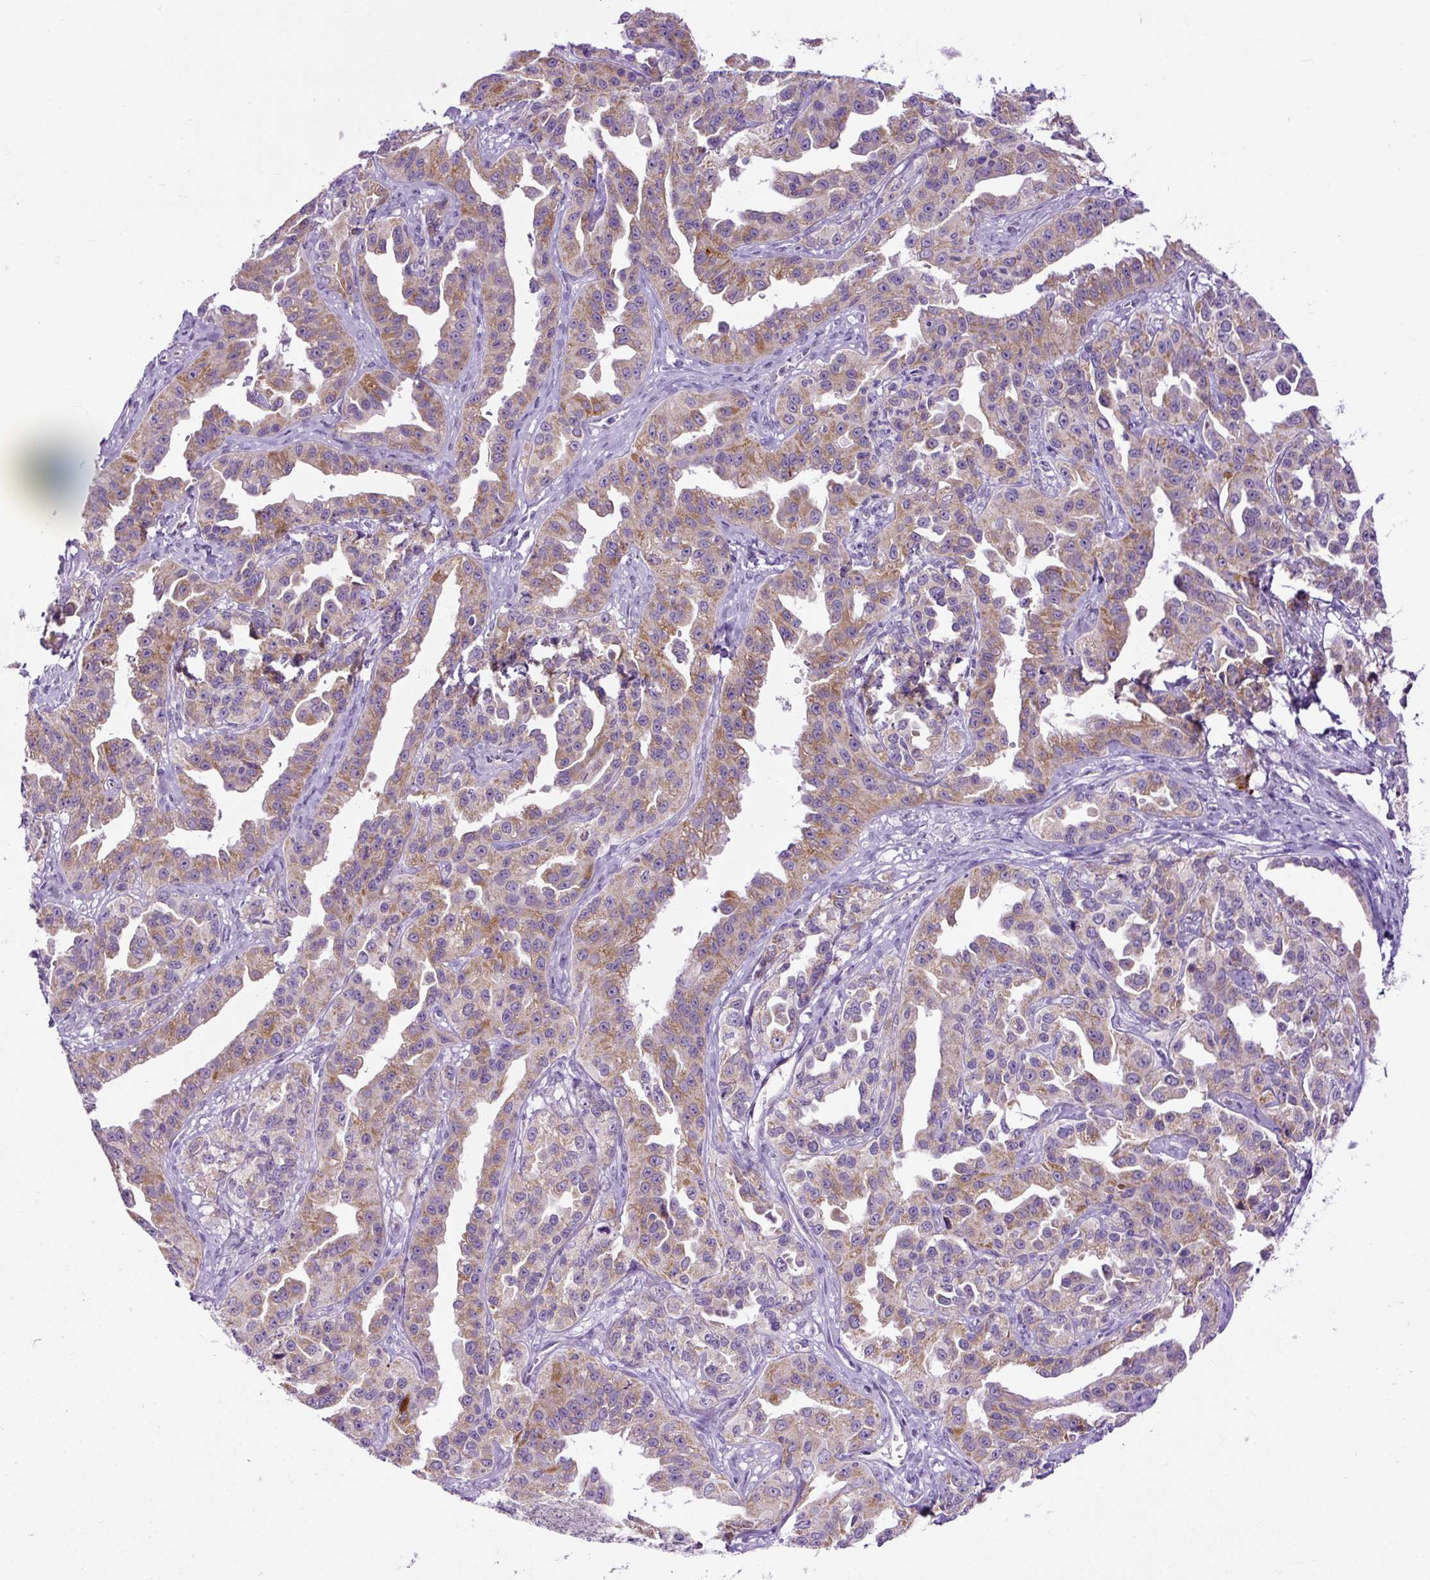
{"staining": {"intensity": "moderate", "quantity": "25%-75%", "location": "cytoplasmic/membranous"}, "tissue": "ovarian cancer", "cell_type": "Tumor cells", "image_type": "cancer", "snomed": [{"axis": "morphology", "description": "Cystadenocarcinoma, serous, NOS"}, {"axis": "topography", "description": "Ovary"}], "caption": "Protein positivity by IHC displays moderate cytoplasmic/membranous staining in about 25%-75% of tumor cells in ovarian serous cystadenocarcinoma. (Brightfield microscopy of DAB IHC at high magnification).", "gene": "FMC1", "patient": {"sex": "female", "age": 75}}